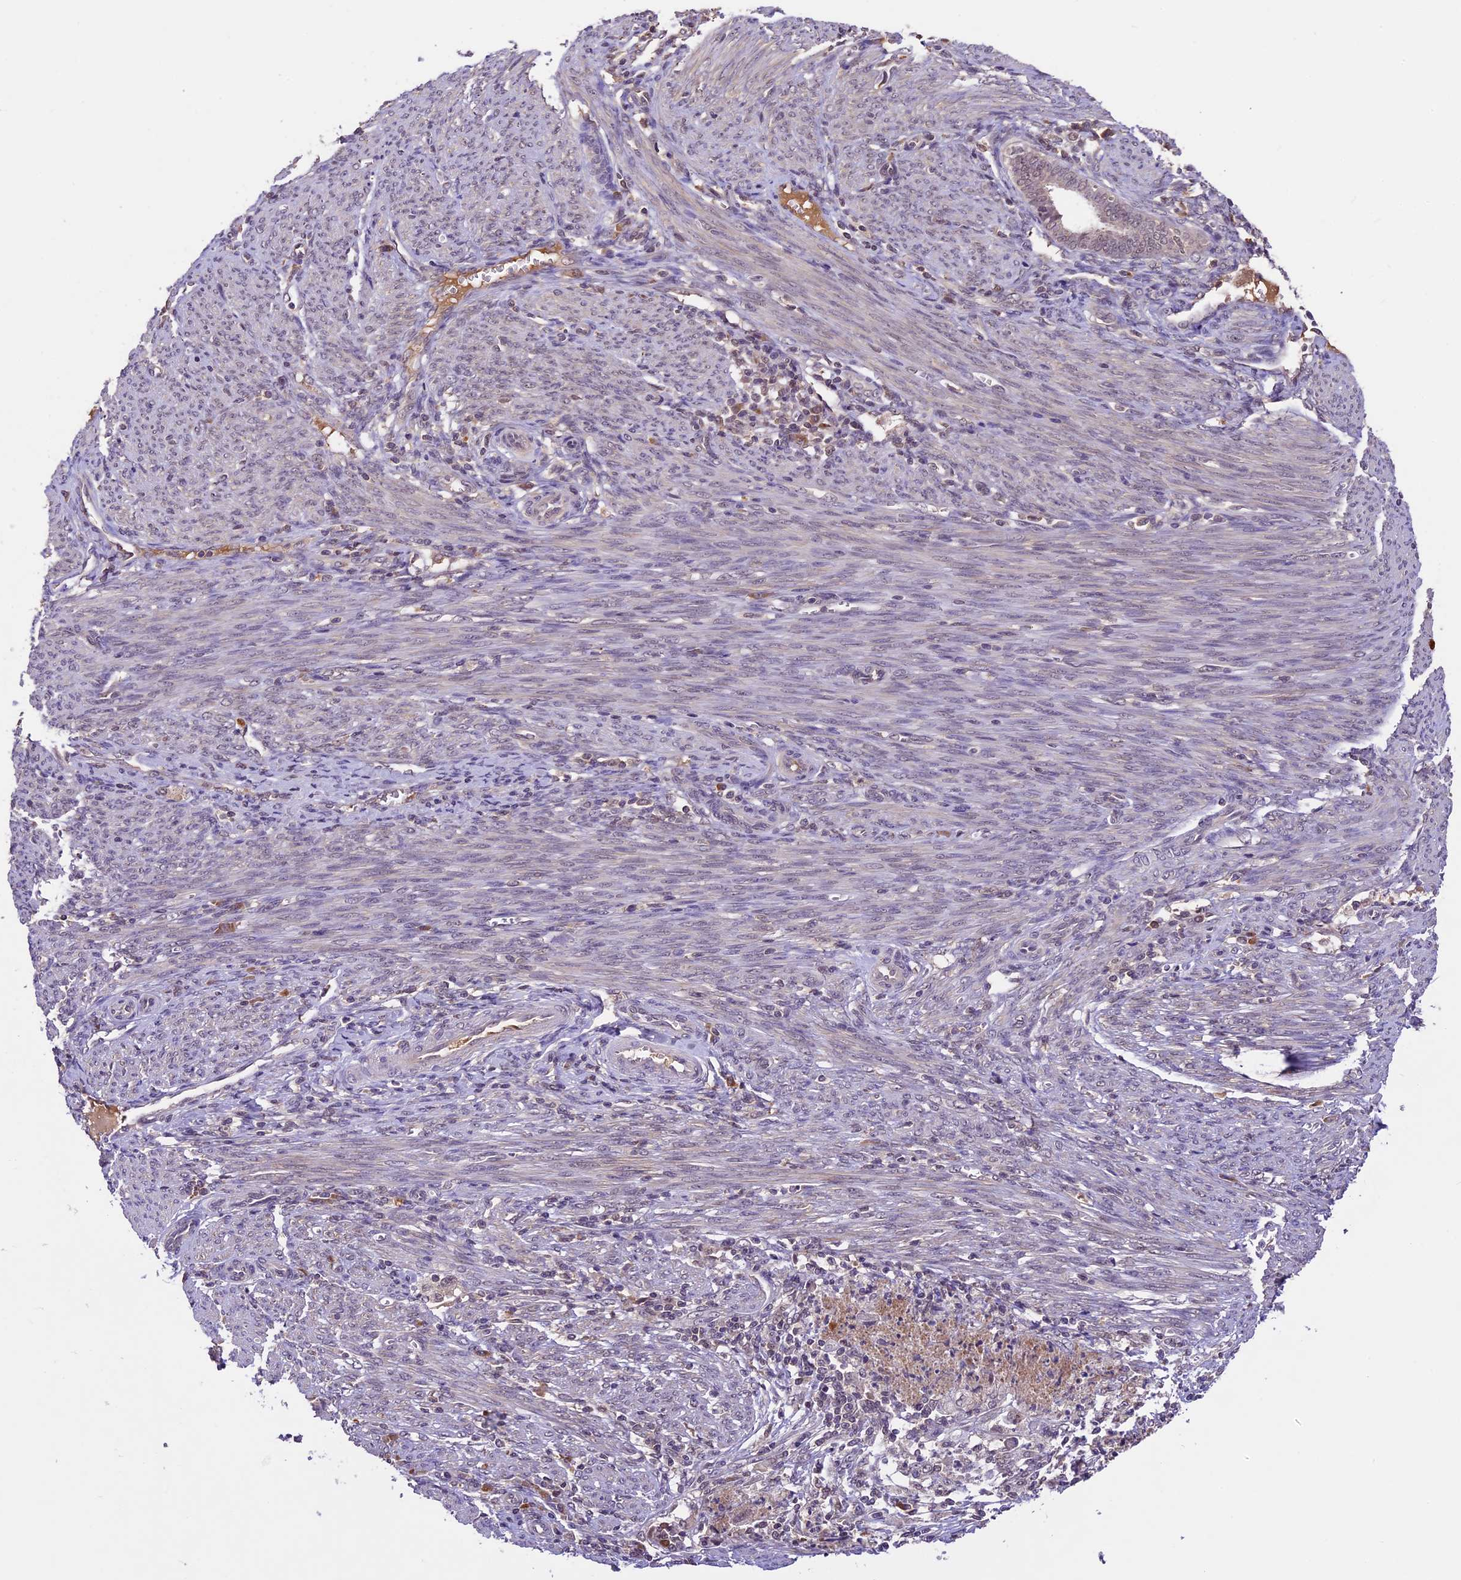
{"staining": {"intensity": "weak", "quantity": "<25%", "location": "nuclear"}, "tissue": "endometrial cancer", "cell_type": "Tumor cells", "image_type": "cancer", "snomed": [{"axis": "morphology", "description": "Polyp, NOS"}, {"axis": "morphology", "description": "Adenocarcinoma, NOS"}, {"axis": "morphology", "description": "Adenoma, NOS"}, {"axis": "topography", "description": "Endometrium"}], "caption": "Tumor cells show no significant protein staining in endometrial cancer.", "gene": "ATP10A", "patient": {"sex": "female", "age": 79}}